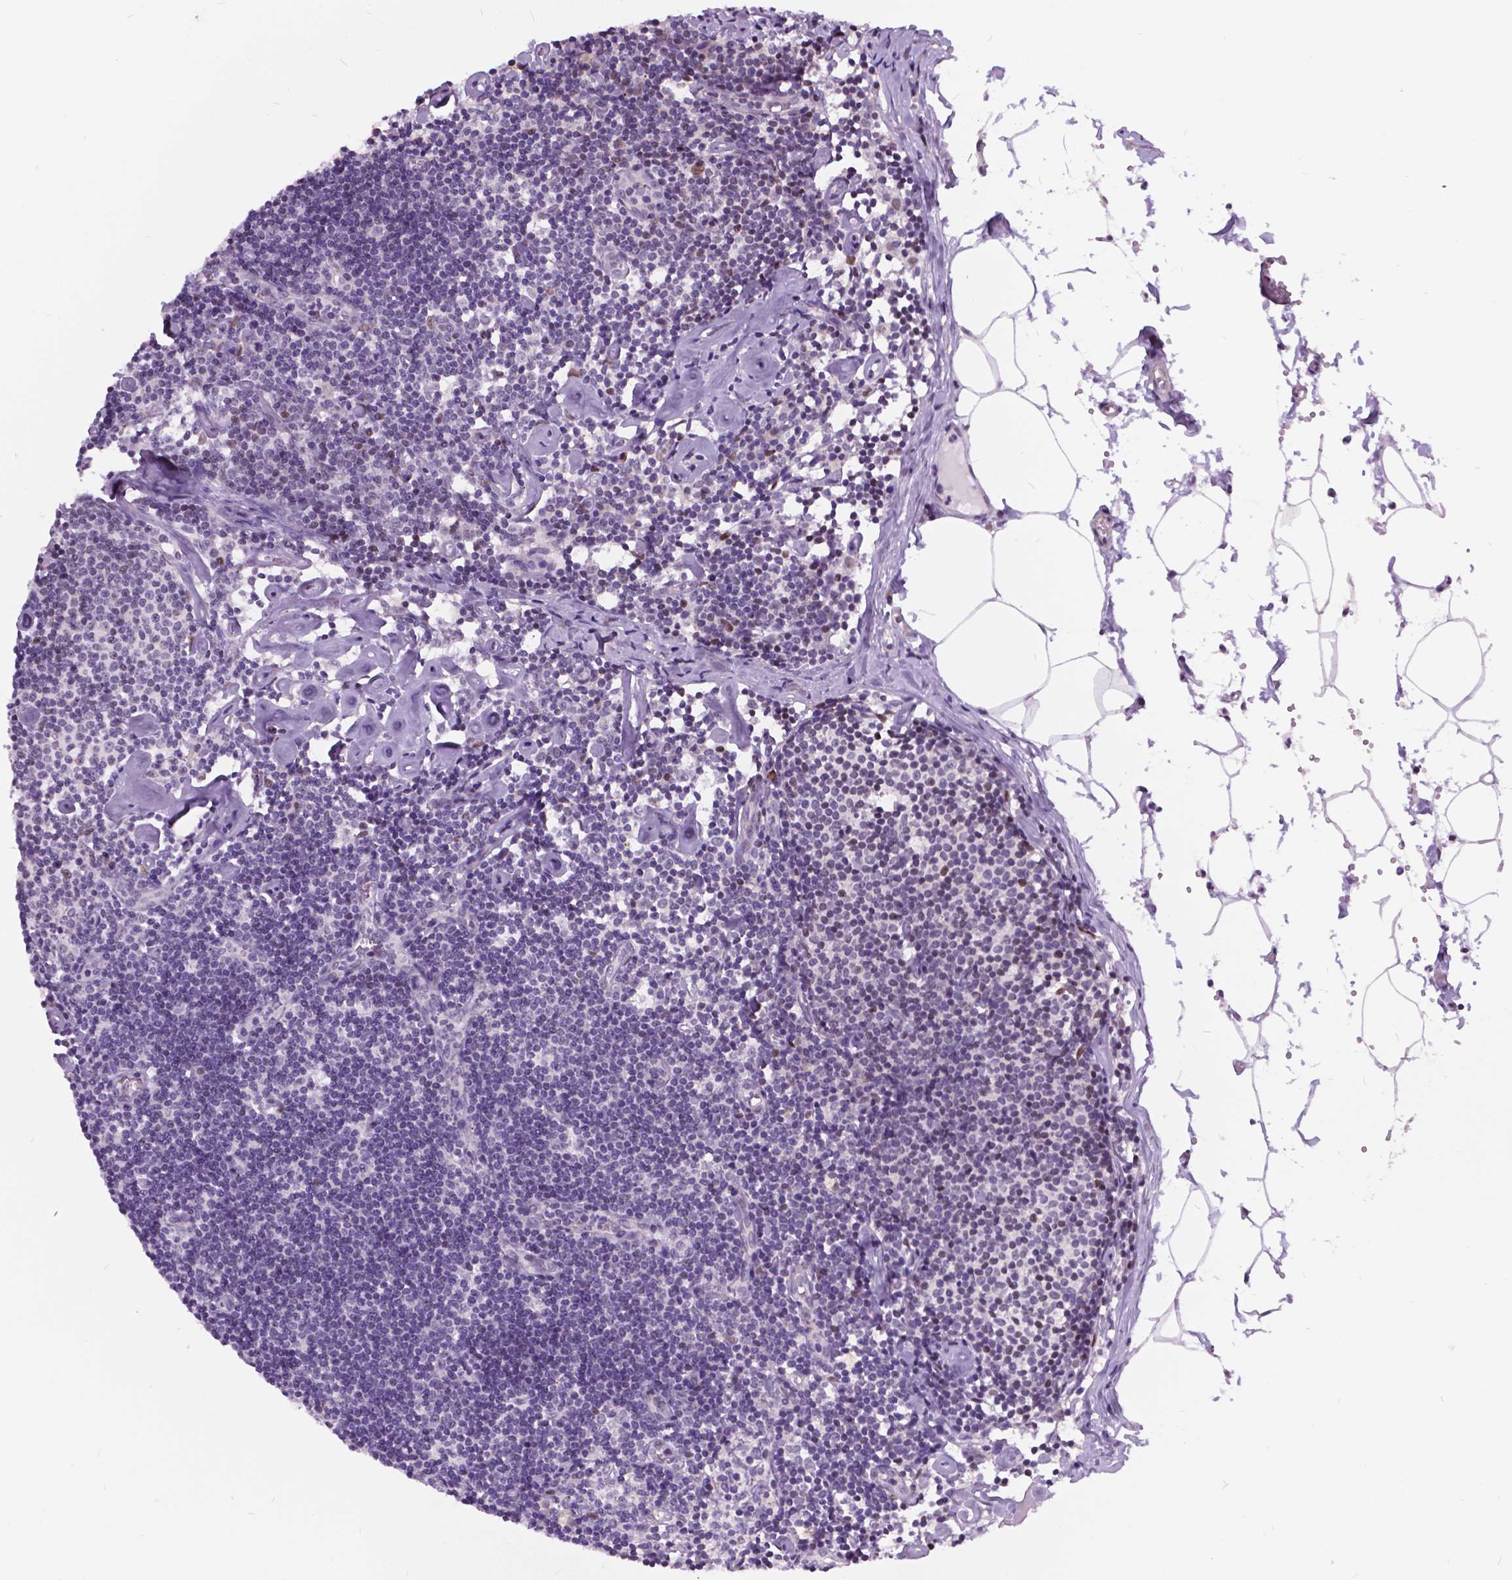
{"staining": {"intensity": "negative", "quantity": "none", "location": "none"}, "tissue": "lymph node", "cell_type": "Non-germinal center cells", "image_type": "normal", "snomed": [{"axis": "morphology", "description": "Normal tissue, NOS"}, {"axis": "topography", "description": "Lymph node"}], "caption": "This is an immunohistochemistry histopathology image of benign lymph node. There is no positivity in non-germinal center cells.", "gene": "DPF3", "patient": {"sex": "female", "age": 42}}